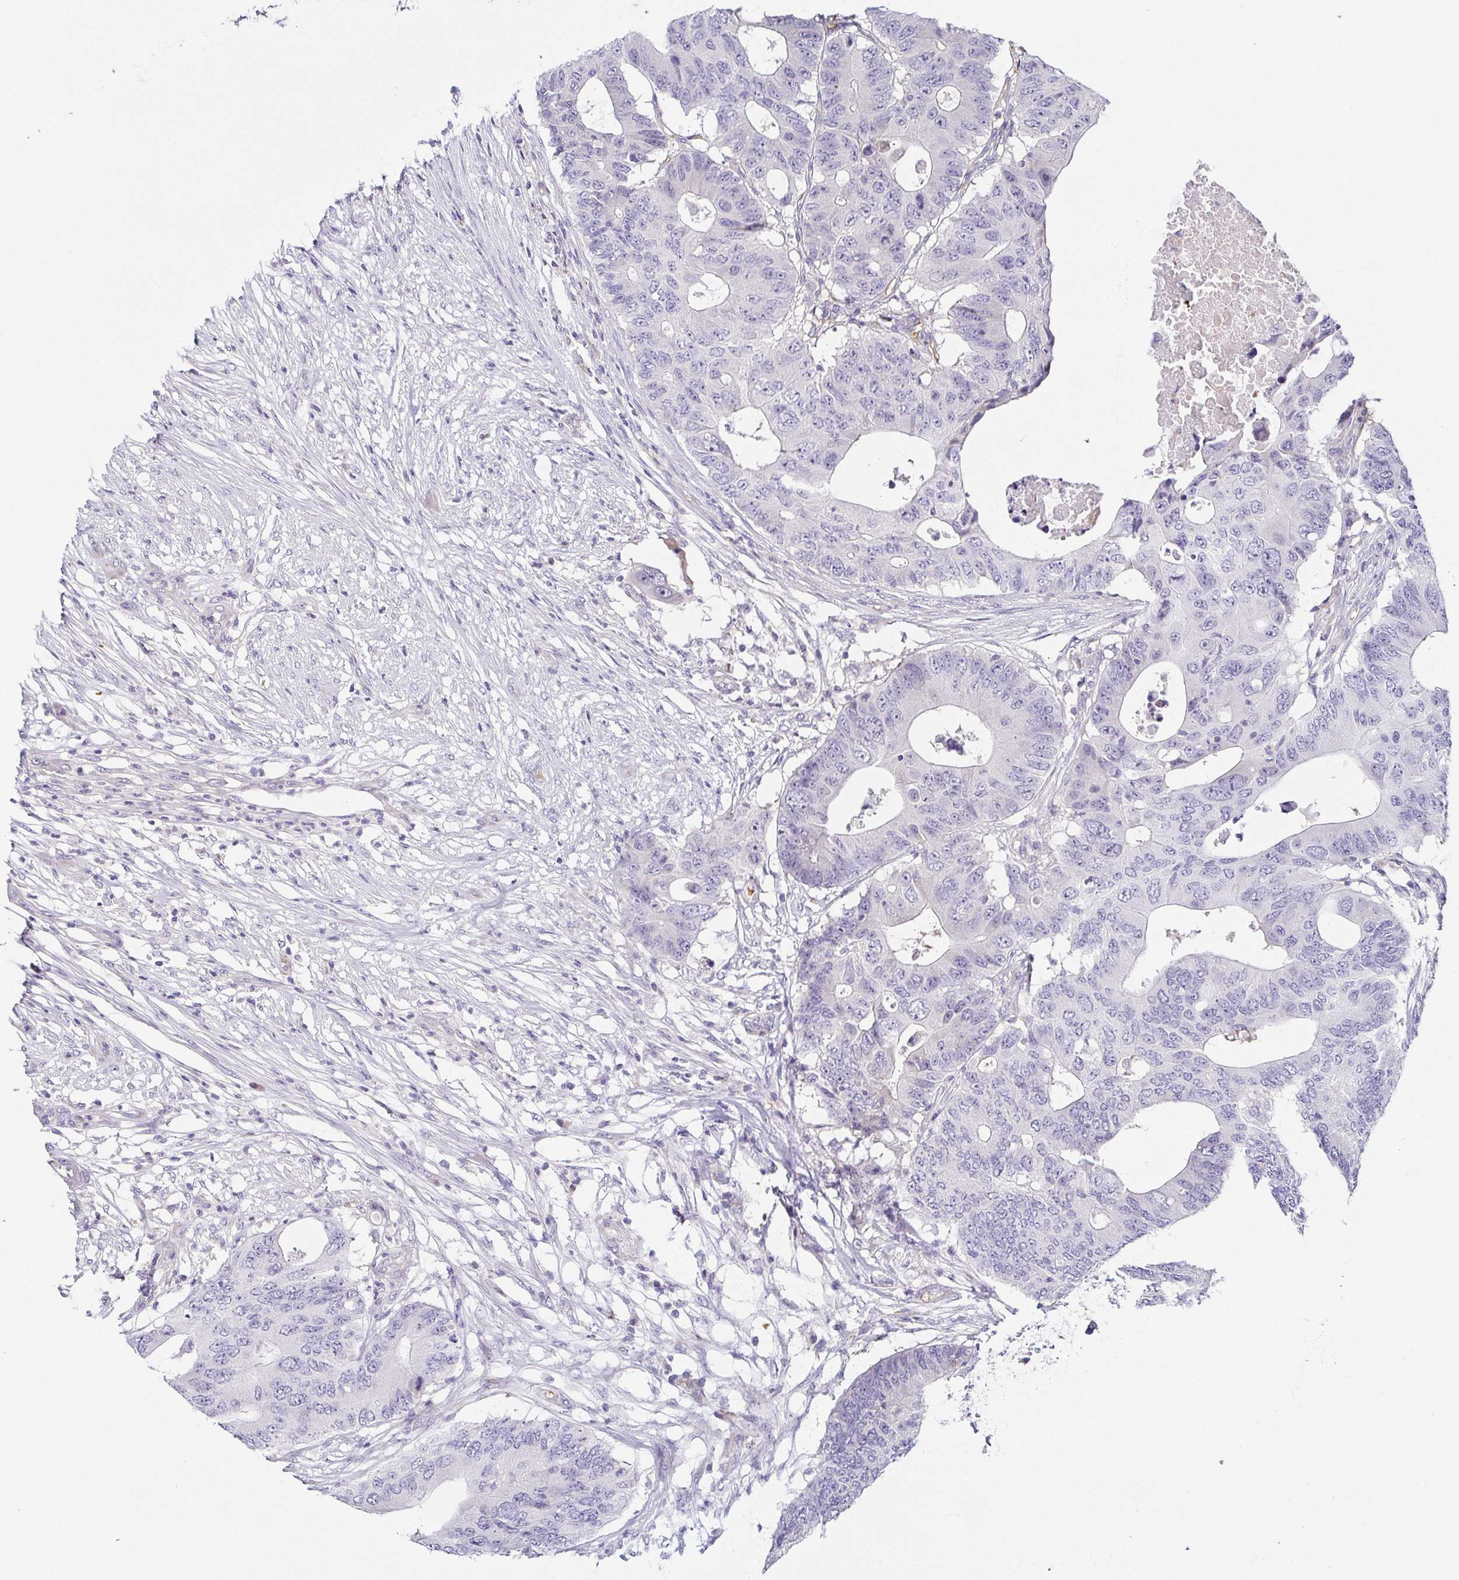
{"staining": {"intensity": "negative", "quantity": "none", "location": "none"}, "tissue": "colorectal cancer", "cell_type": "Tumor cells", "image_type": "cancer", "snomed": [{"axis": "morphology", "description": "Adenocarcinoma, NOS"}, {"axis": "topography", "description": "Colon"}], "caption": "IHC image of colorectal cancer (adenocarcinoma) stained for a protein (brown), which displays no staining in tumor cells.", "gene": "FAM162B", "patient": {"sex": "male", "age": 71}}